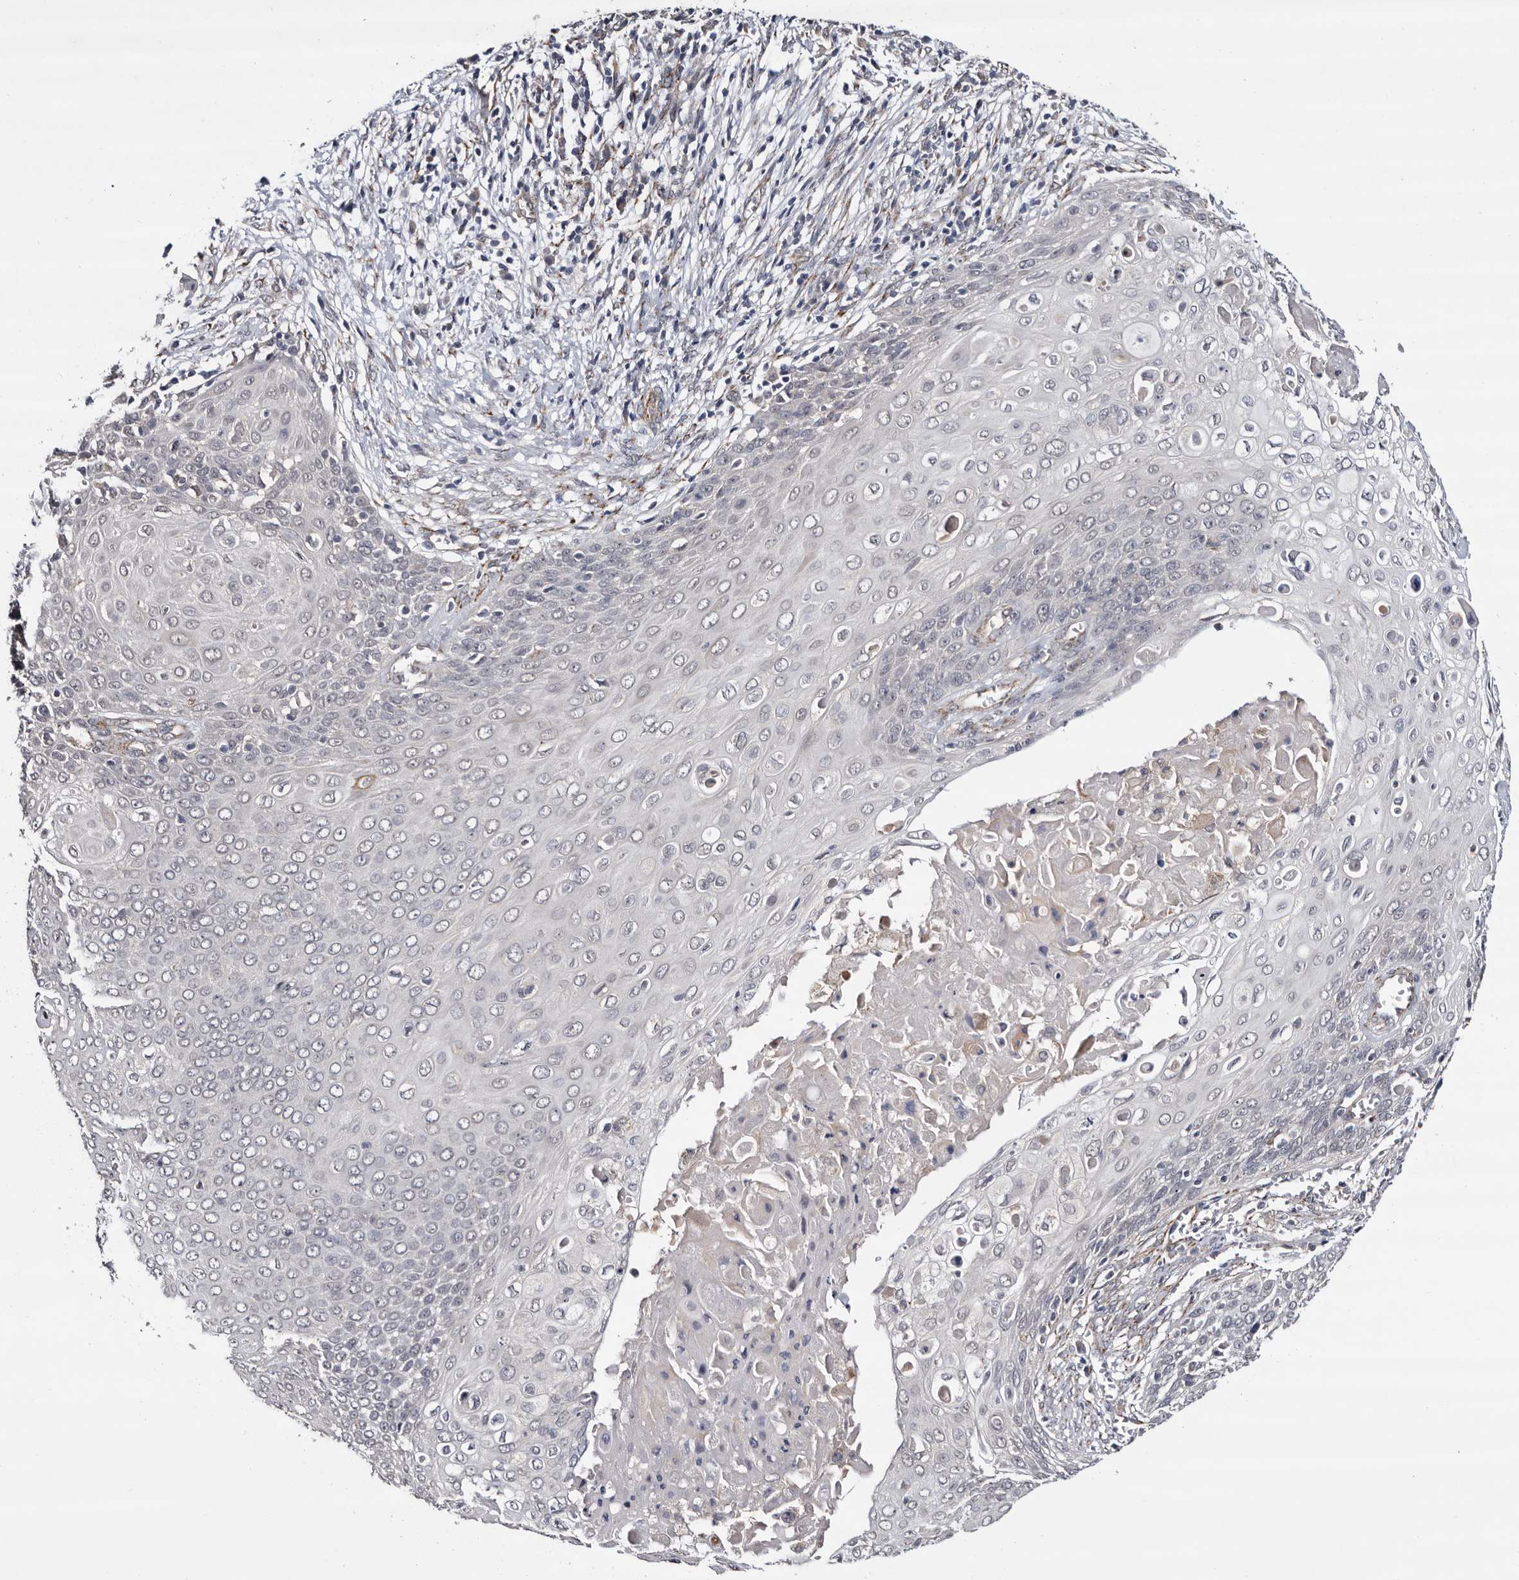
{"staining": {"intensity": "negative", "quantity": "none", "location": "none"}, "tissue": "cervical cancer", "cell_type": "Tumor cells", "image_type": "cancer", "snomed": [{"axis": "morphology", "description": "Squamous cell carcinoma, NOS"}, {"axis": "topography", "description": "Cervix"}], "caption": "An immunohistochemistry photomicrograph of squamous cell carcinoma (cervical) is shown. There is no staining in tumor cells of squamous cell carcinoma (cervical).", "gene": "ARMCX2", "patient": {"sex": "female", "age": 39}}